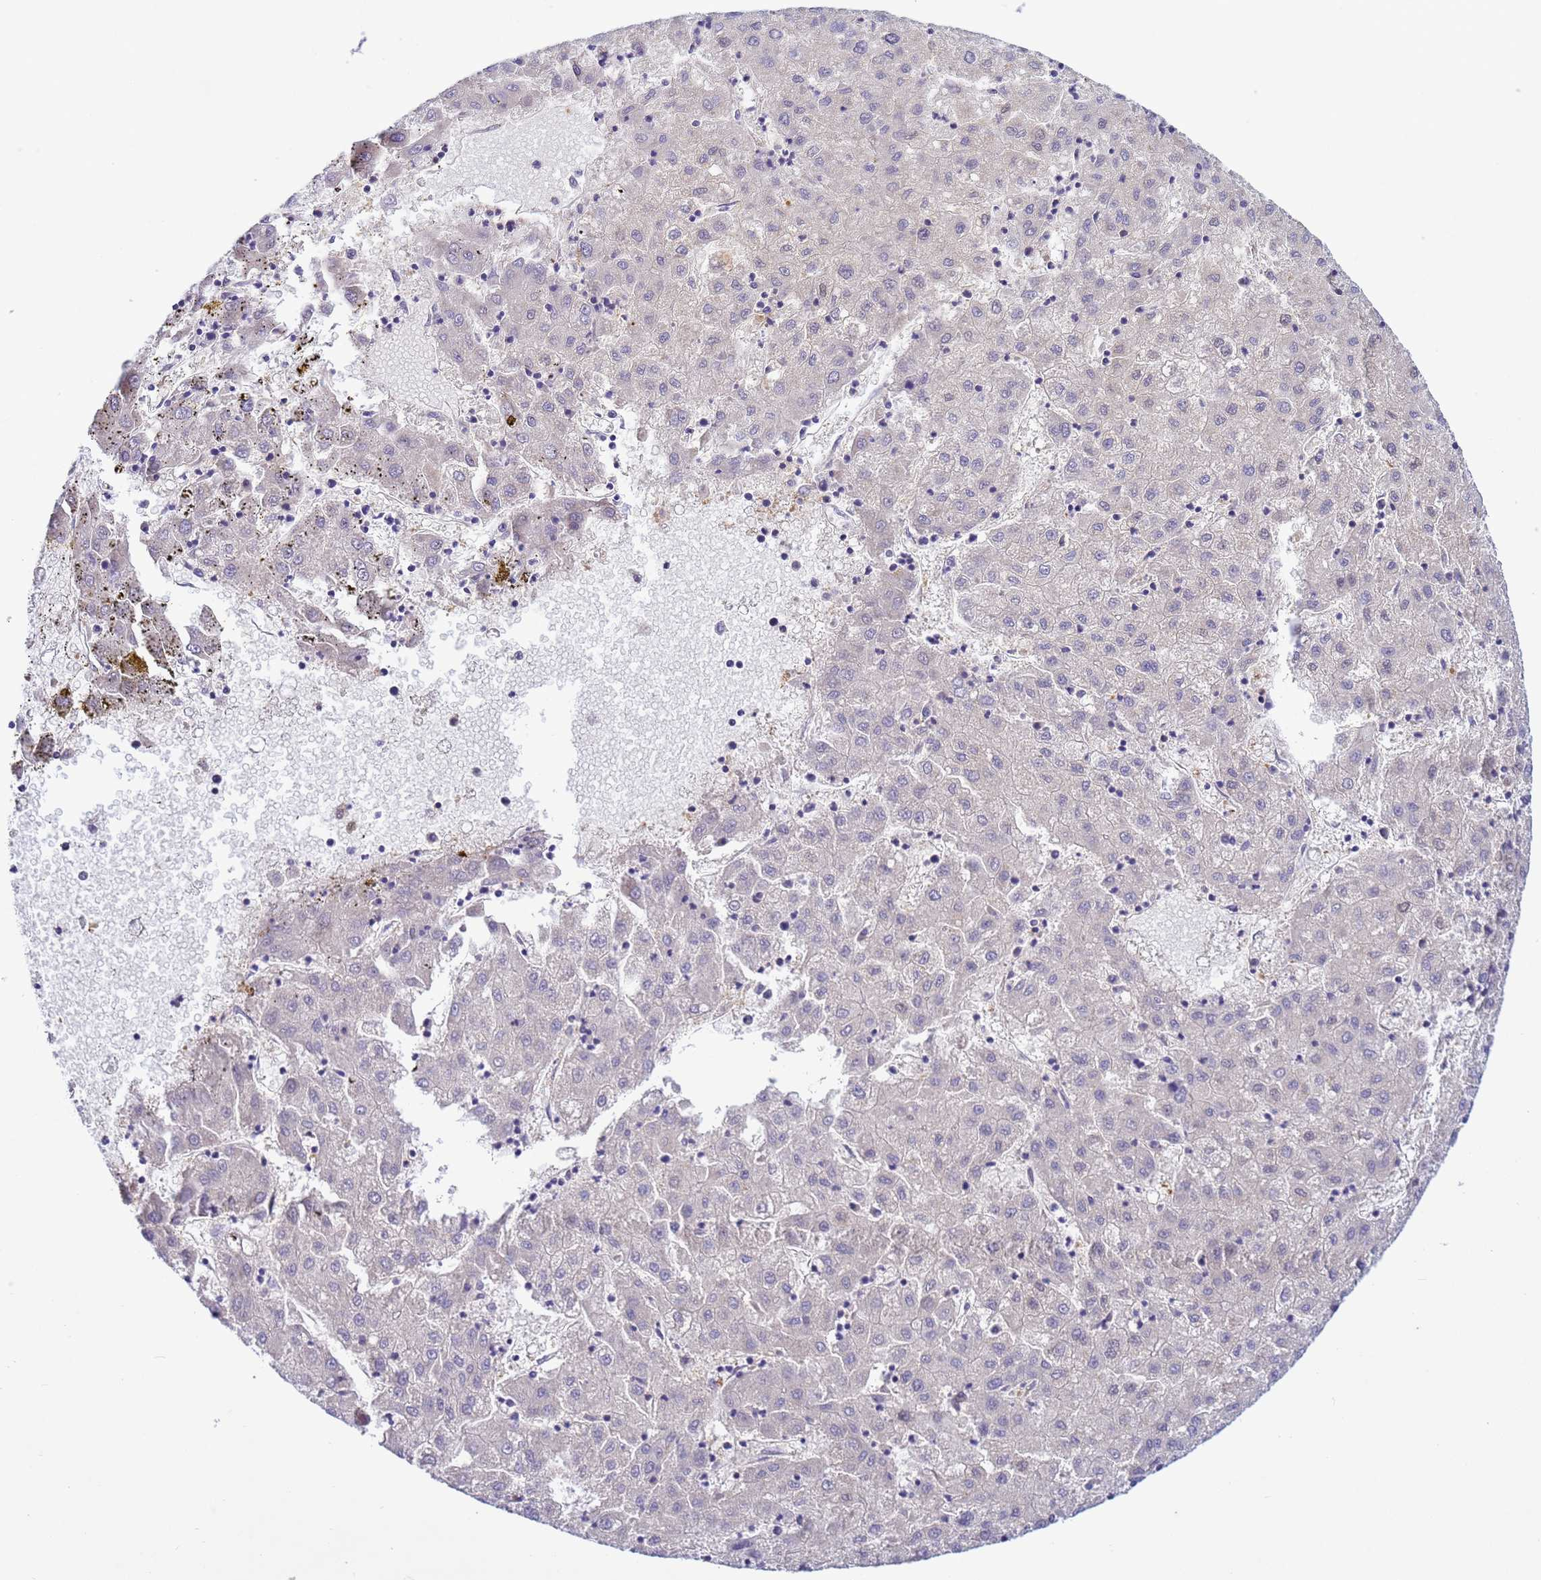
{"staining": {"intensity": "negative", "quantity": "none", "location": "none"}, "tissue": "liver cancer", "cell_type": "Tumor cells", "image_type": "cancer", "snomed": [{"axis": "morphology", "description": "Carcinoma, Hepatocellular, NOS"}, {"axis": "topography", "description": "Liver"}], "caption": "This is an immunohistochemistry image of hepatocellular carcinoma (liver). There is no staining in tumor cells.", "gene": "NPEPPS", "patient": {"sex": "male", "age": 72}}